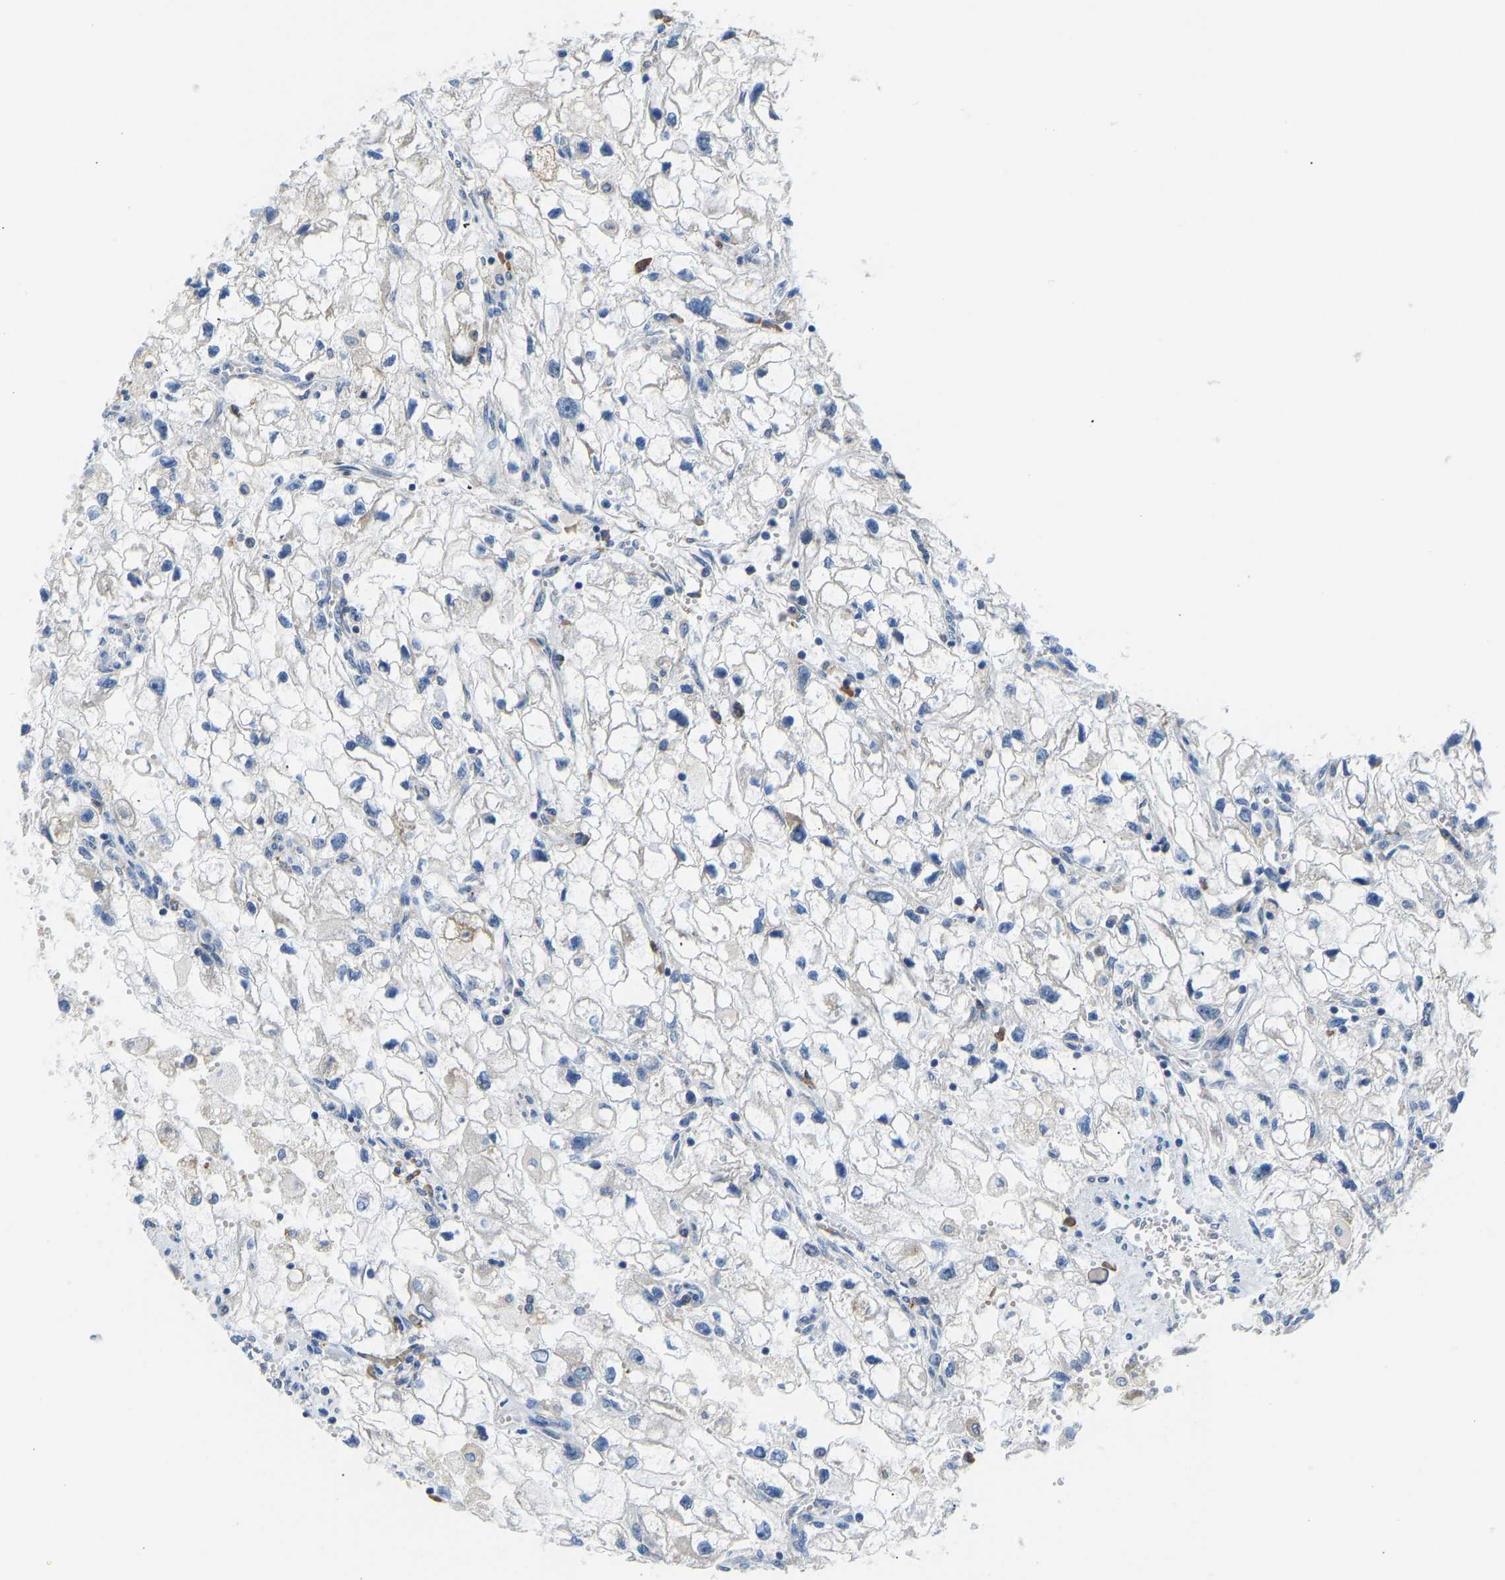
{"staining": {"intensity": "negative", "quantity": "none", "location": "none"}, "tissue": "renal cancer", "cell_type": "Tumor cells", "image_type": "cancer", "snomed": [{"axis": "morphology", "description": "Adenocarcinoma, NOS"}, {"axis": "topography", "description": "Kidney"}], "caption": "This micrograph is of renal adenocarcinoma stained with immunohistochemistry (IHC) to label a protein in brown with the nuclei are counter-stained blue. There is no expression in tumor cells.", "gene": "VRK1", "patient": {"sex": "female", "age": 70}}